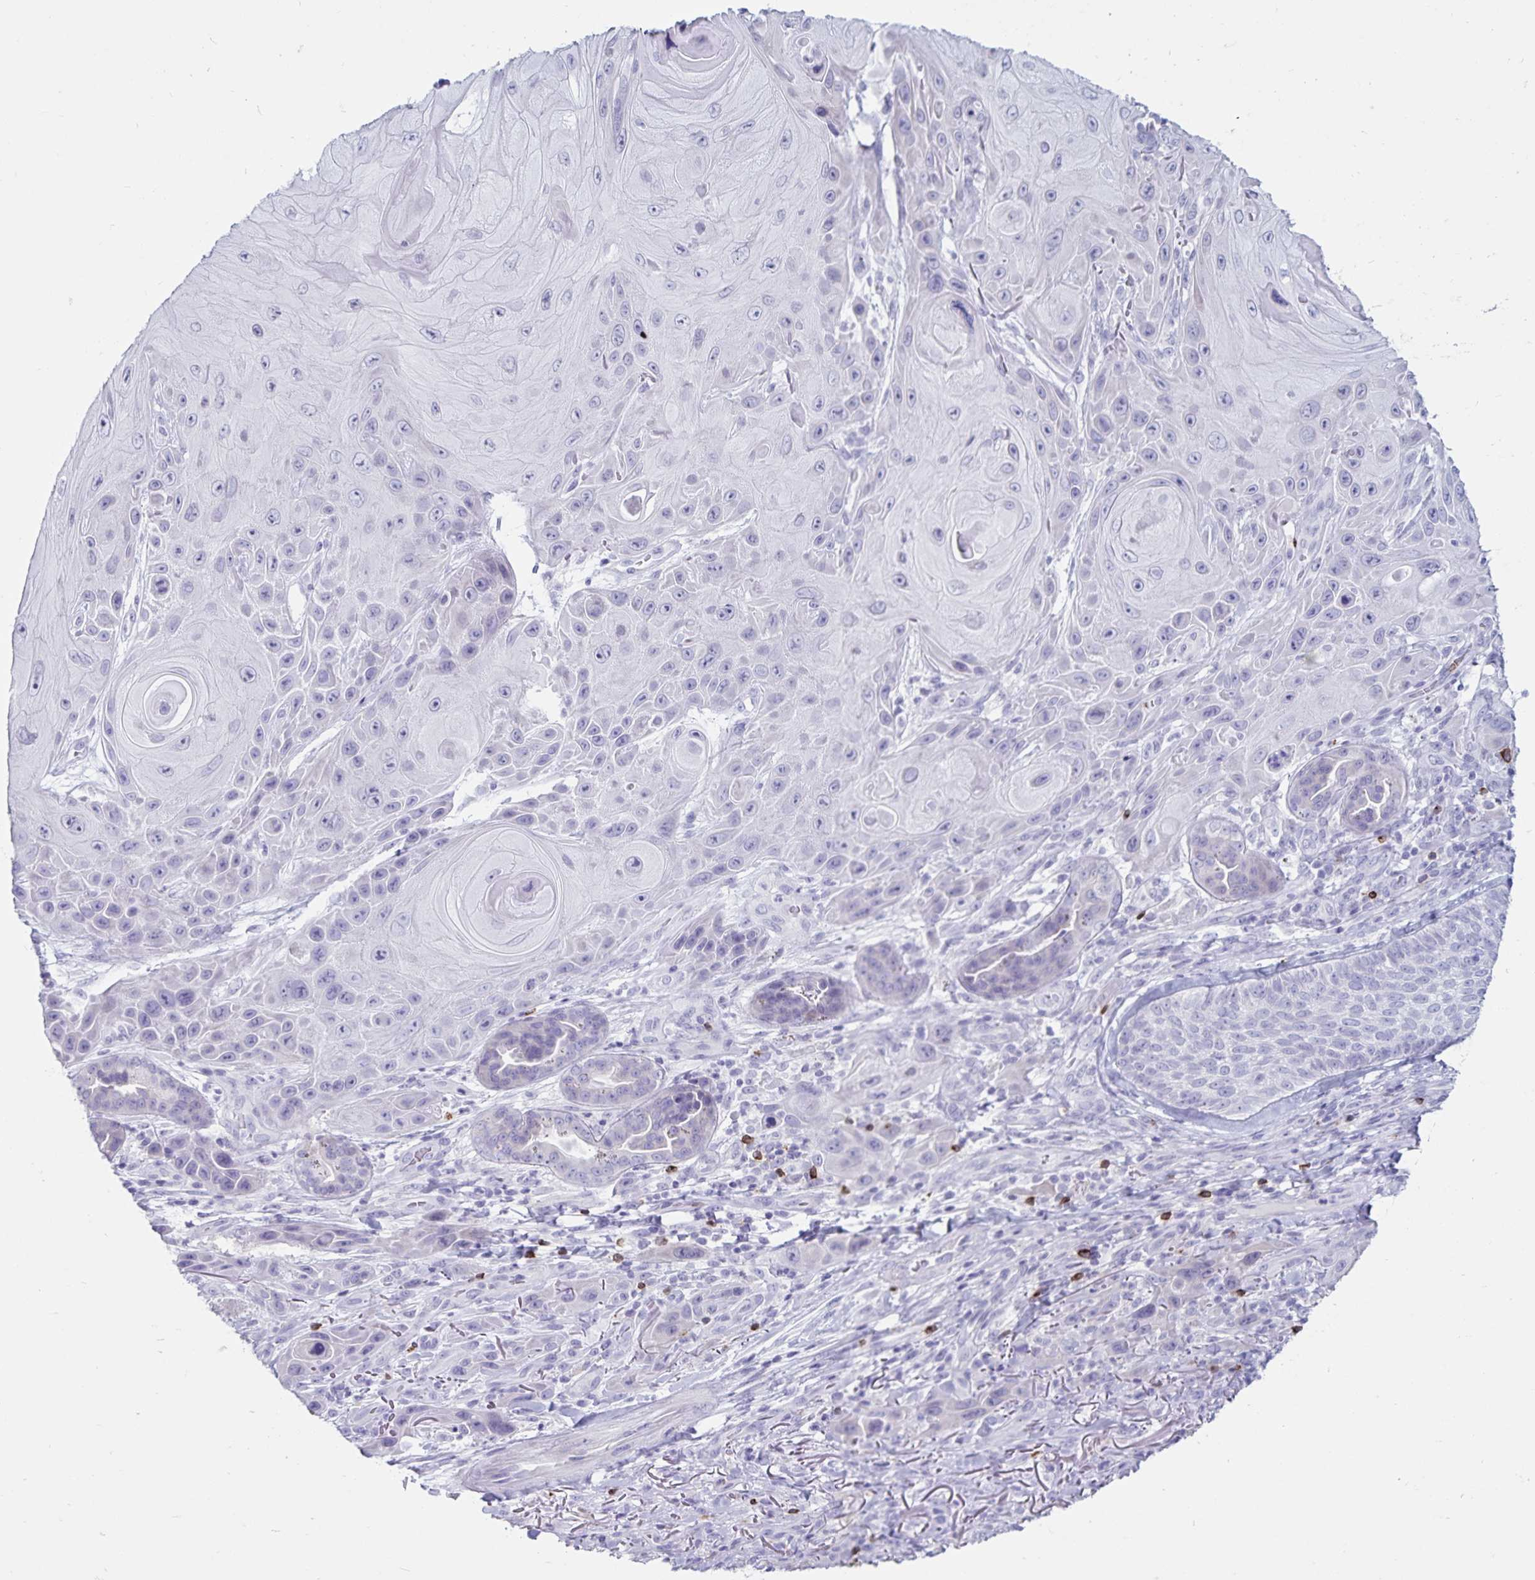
{"staining": {"intensity": "negative", "quantity": "none", "location": "none"}, "tissue": "skin cancer", "cell_type": "Tumor cells", "image_type": "cancer", "snomed": [{"axis": "morphology", "description": "Squamous cell carcinoma, NOS"}, {"axis": "topography", "description": "Skin"}], "caption": "This histopathology image is of skin cancer stained with immunohistochemistry (IHC) to label a protein in brown with the nuclei are counter-stained blue. There is no staining in tumor cells.", "gene": "GNLY", "patient": {"sex": "female", "age": 94}}